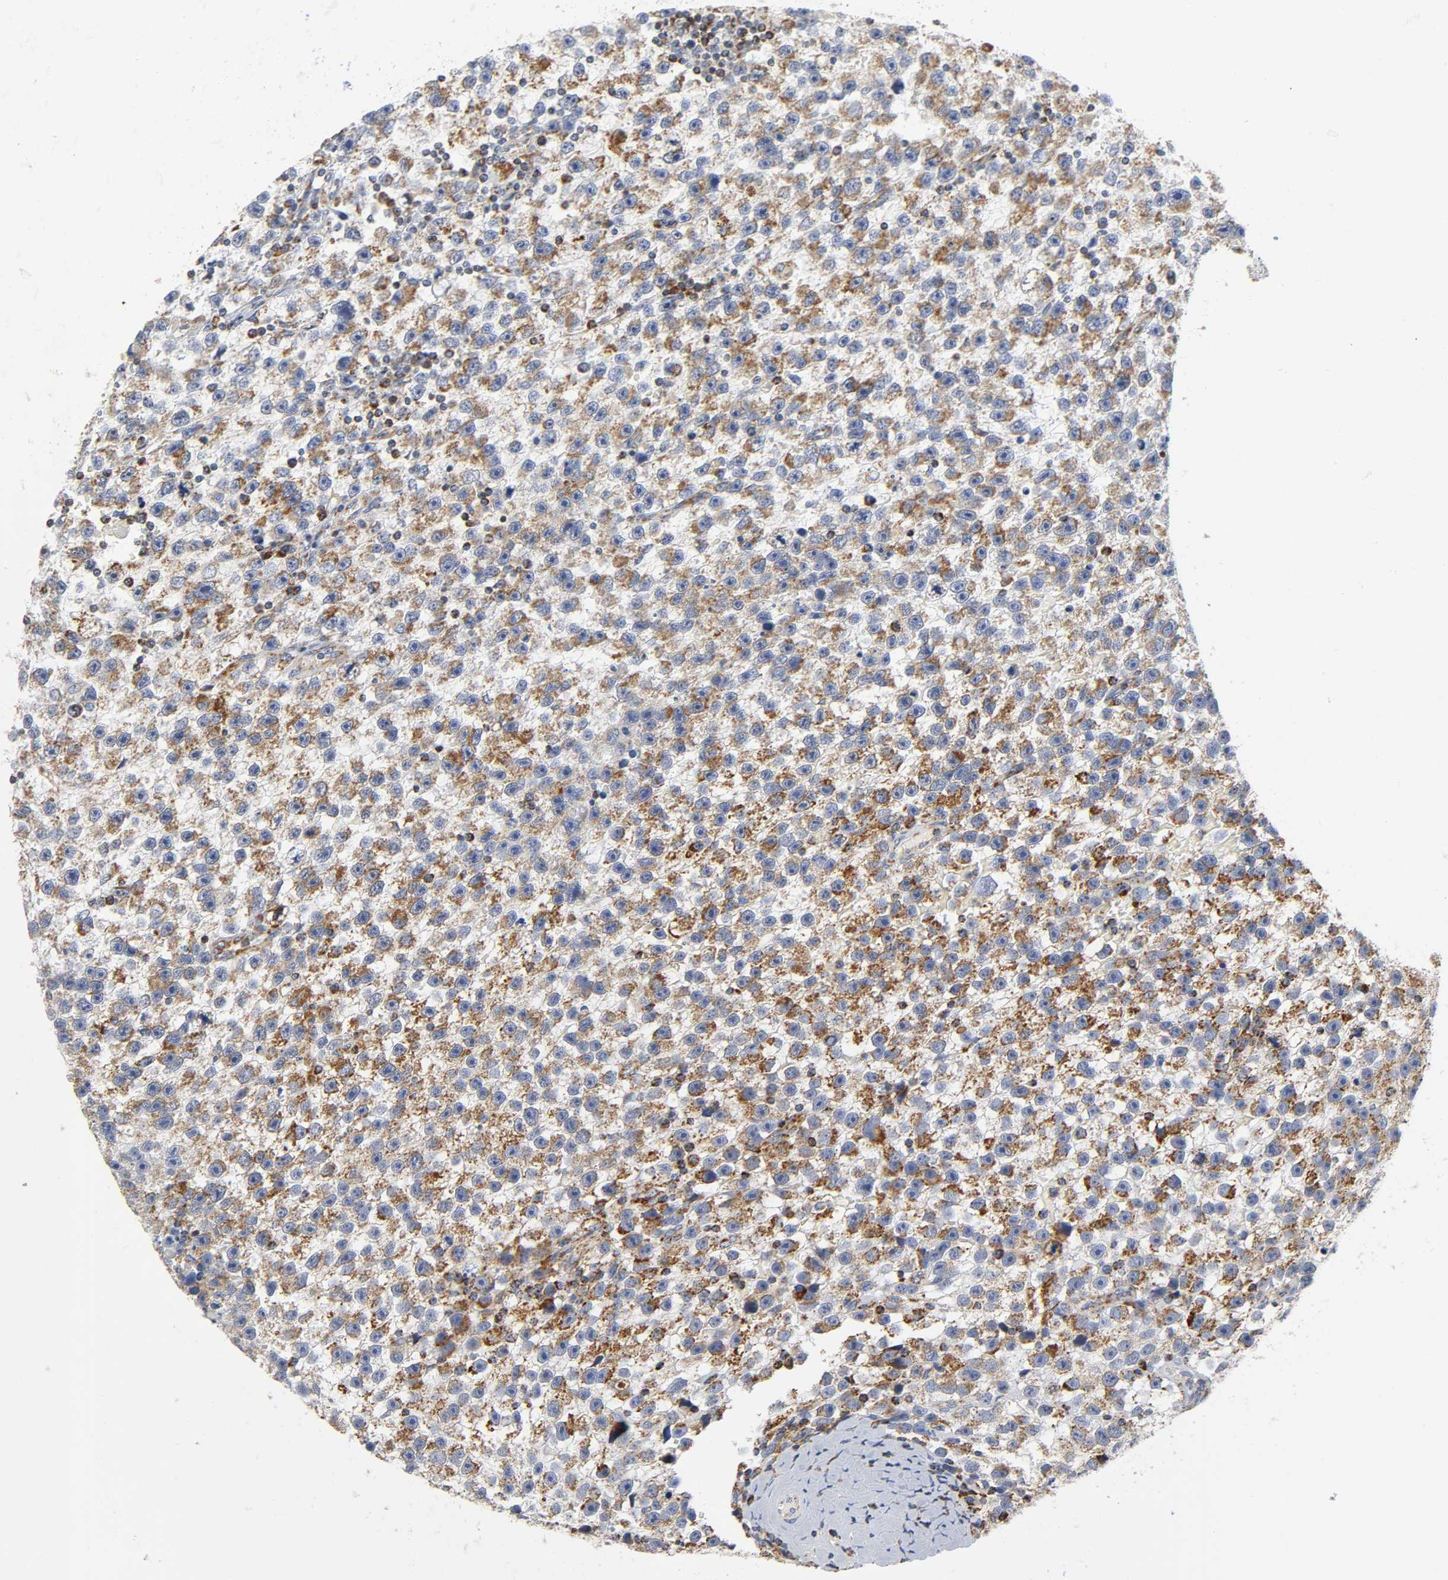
{"staining": {"intensity": "moderate", "quantity": ">75%", "location": "cytoplasmic/membranous"}, "tissue": "testis cancer", "cell_type": "Tumor cells", "image_type": "cancer", "snomed": [{"axis": "morphology", "description": "Seminoma, NOS"}, {"axis": "topography", "description": "Testis"}], "caption": "About >75% of tumor cells in human seminoma (testis) exhibit moderate cytoplasmic/membranous protein positivity as visualized by brown immunohistochemical staining.", "gene": "BAK1", "patient": {"sex": "male", "age": 33}}